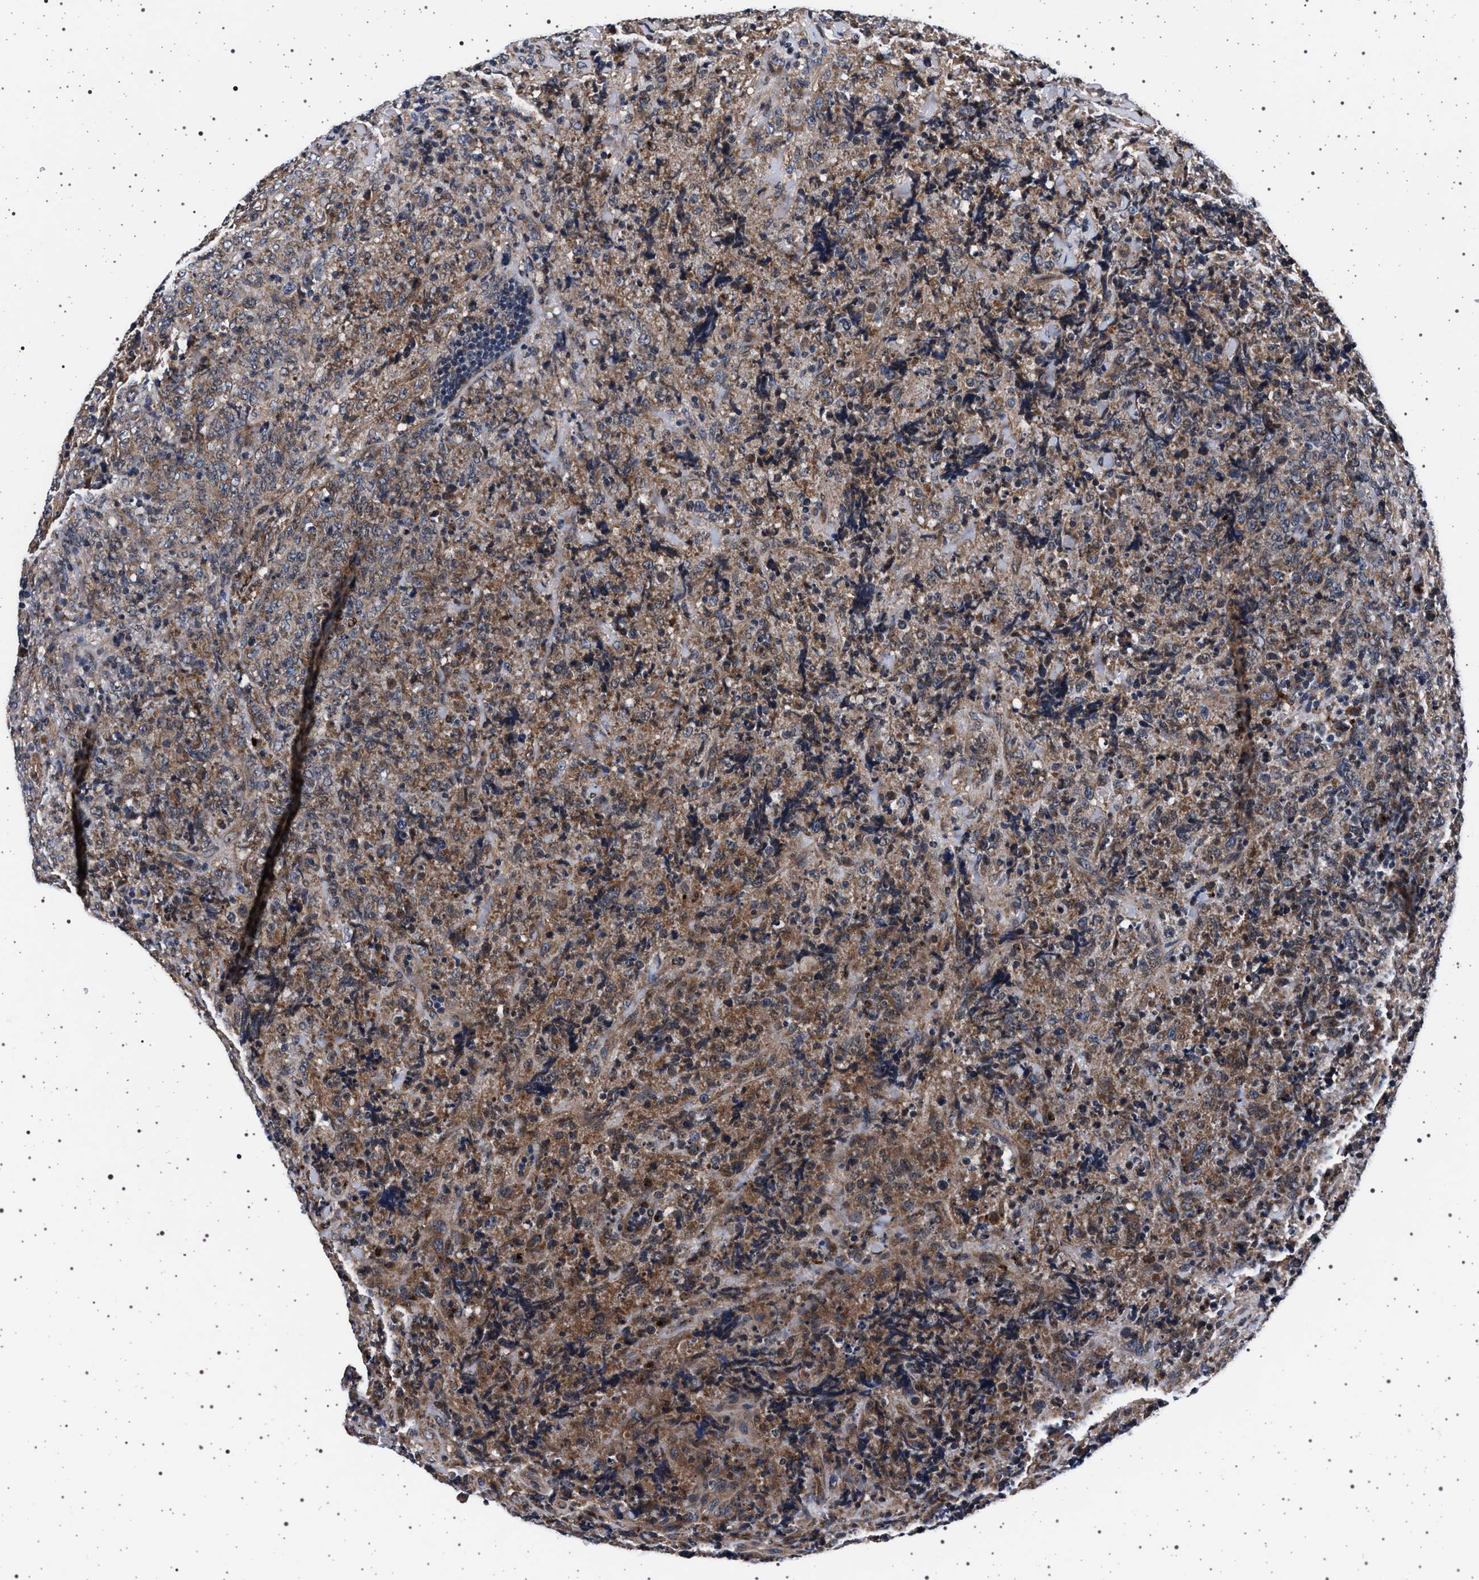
{"staining": {"intensity": "moderate", "quantity": ">75%", "location": "cytoplasmic/membranous"}, "tissue": "lymphoma", "cell_type": "Tumor cells", "image_type": "cancer", "snomed": [{"axis": "morphology", "description": "Malignant lymphoma, non-Hodgkin's type, High grade"}, {"axis": "topography", "description": "Tonsil"}], "caption": "This is an image of IHC staining of lymphoma, which shows moderate positivity in the cytoplasmic/membranous of tumor cells.", "gene": "KCNK6", "patient": {"sex": "female", "age": 36}}